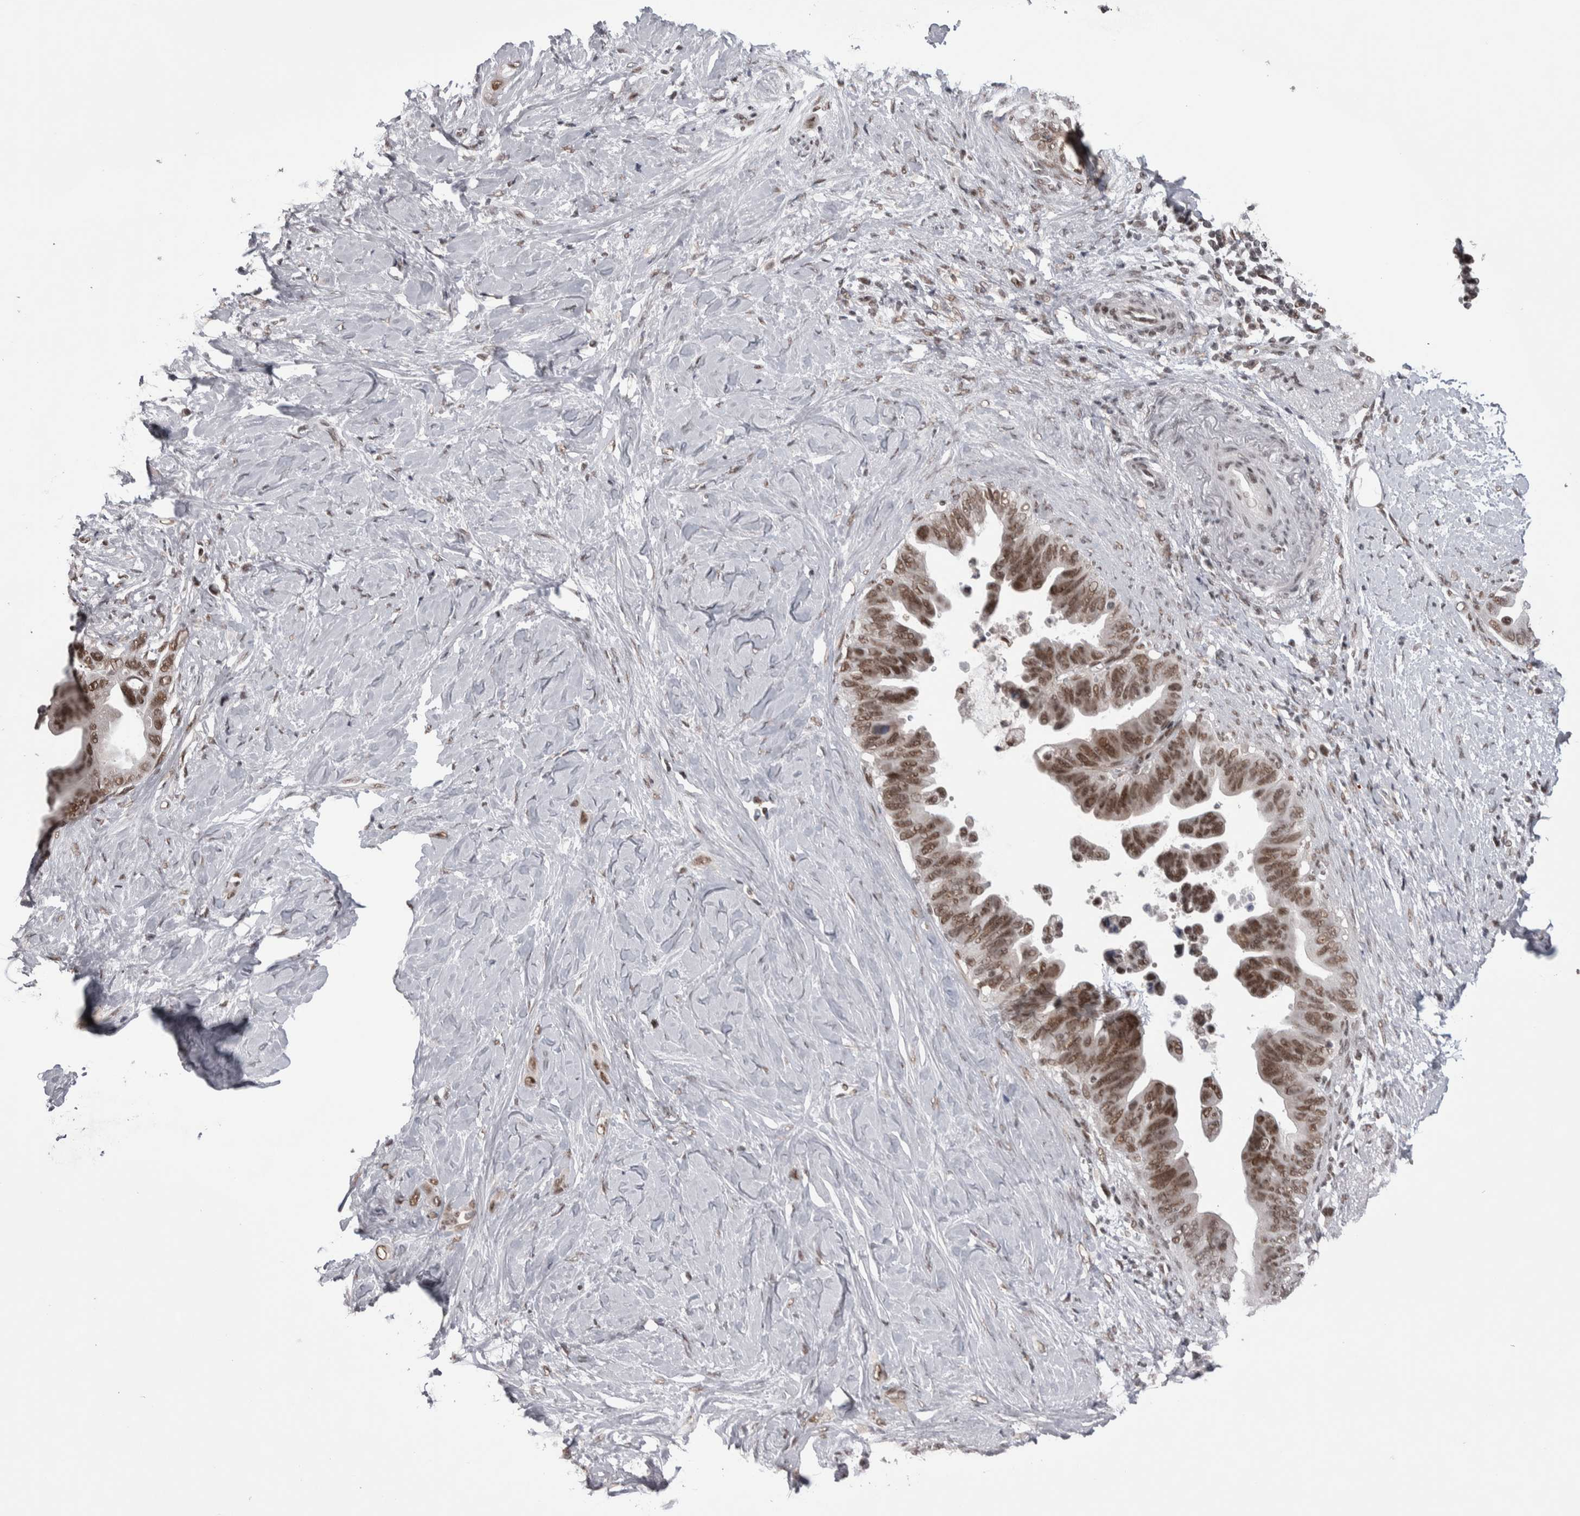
{"staining": {"intensity": "moderate", "quantity": ">75%", "location": "nuclear"}, "tissue": "pancreatic cancer", "cell_type": "Tumor cells", "image_type": "cancer", "snomed": [{"axis": "morphology", "description": "Adenocarcinoma, NOS"}, {"axis": "topography", "description": "Pancreas"}], "caption": "High-power microscopy captured an IHC micrograph of adenocarcinoma (pancreatic), revealing moderate nuclear expression in approximately >75% of tumor cells.", "gene": "DMTF1", "patient": {"sex": "female", "age": 72}}